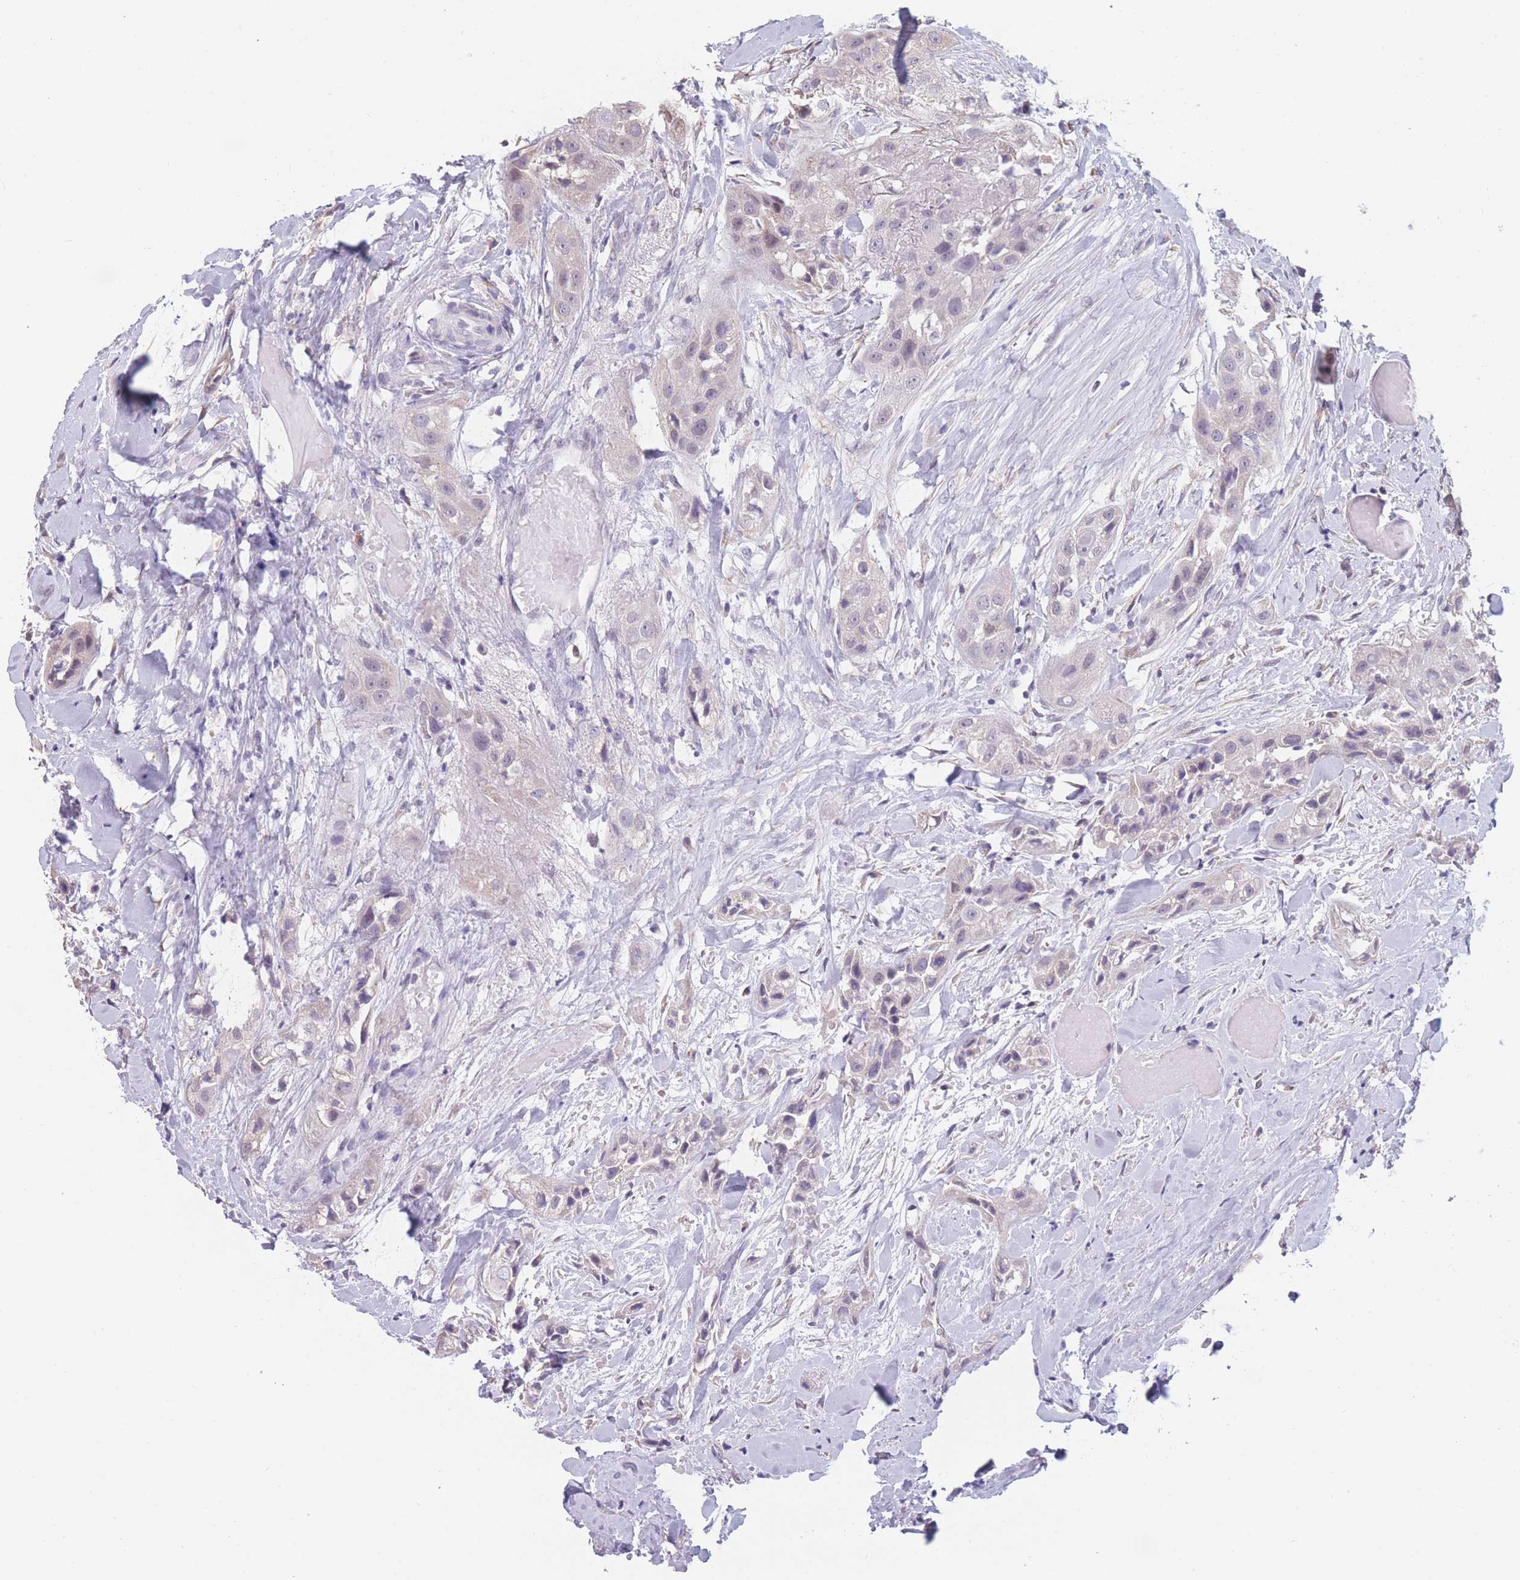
{"staining": {"intensity": "negative", "quantity": "none", "location": "none"}, "tissue": "head and neck cancer", "cell_type": "Tumor cells", "image_type": "cancer", "snomed": [{"axis": "morphology", "description": "Normal tissue, NOS"}, {"axis": "morphology", "description": "Squamous cell carcinoma, NOS"}, {"axis": "topography", "description": "Skeletal muscle"}, {"axis": "topography", "description": "Head-Neck"}], "caption": "Tumor cells show no significant positivity in head and neck squamous cell carcinoma. (Stains: DAB immunohistochemistry with hematoxylin counter stain, Microscopy: brightfield microscopy at high magnification).", "gene": "COL27A1", "patient": {"sex": "male", "age": 51}}